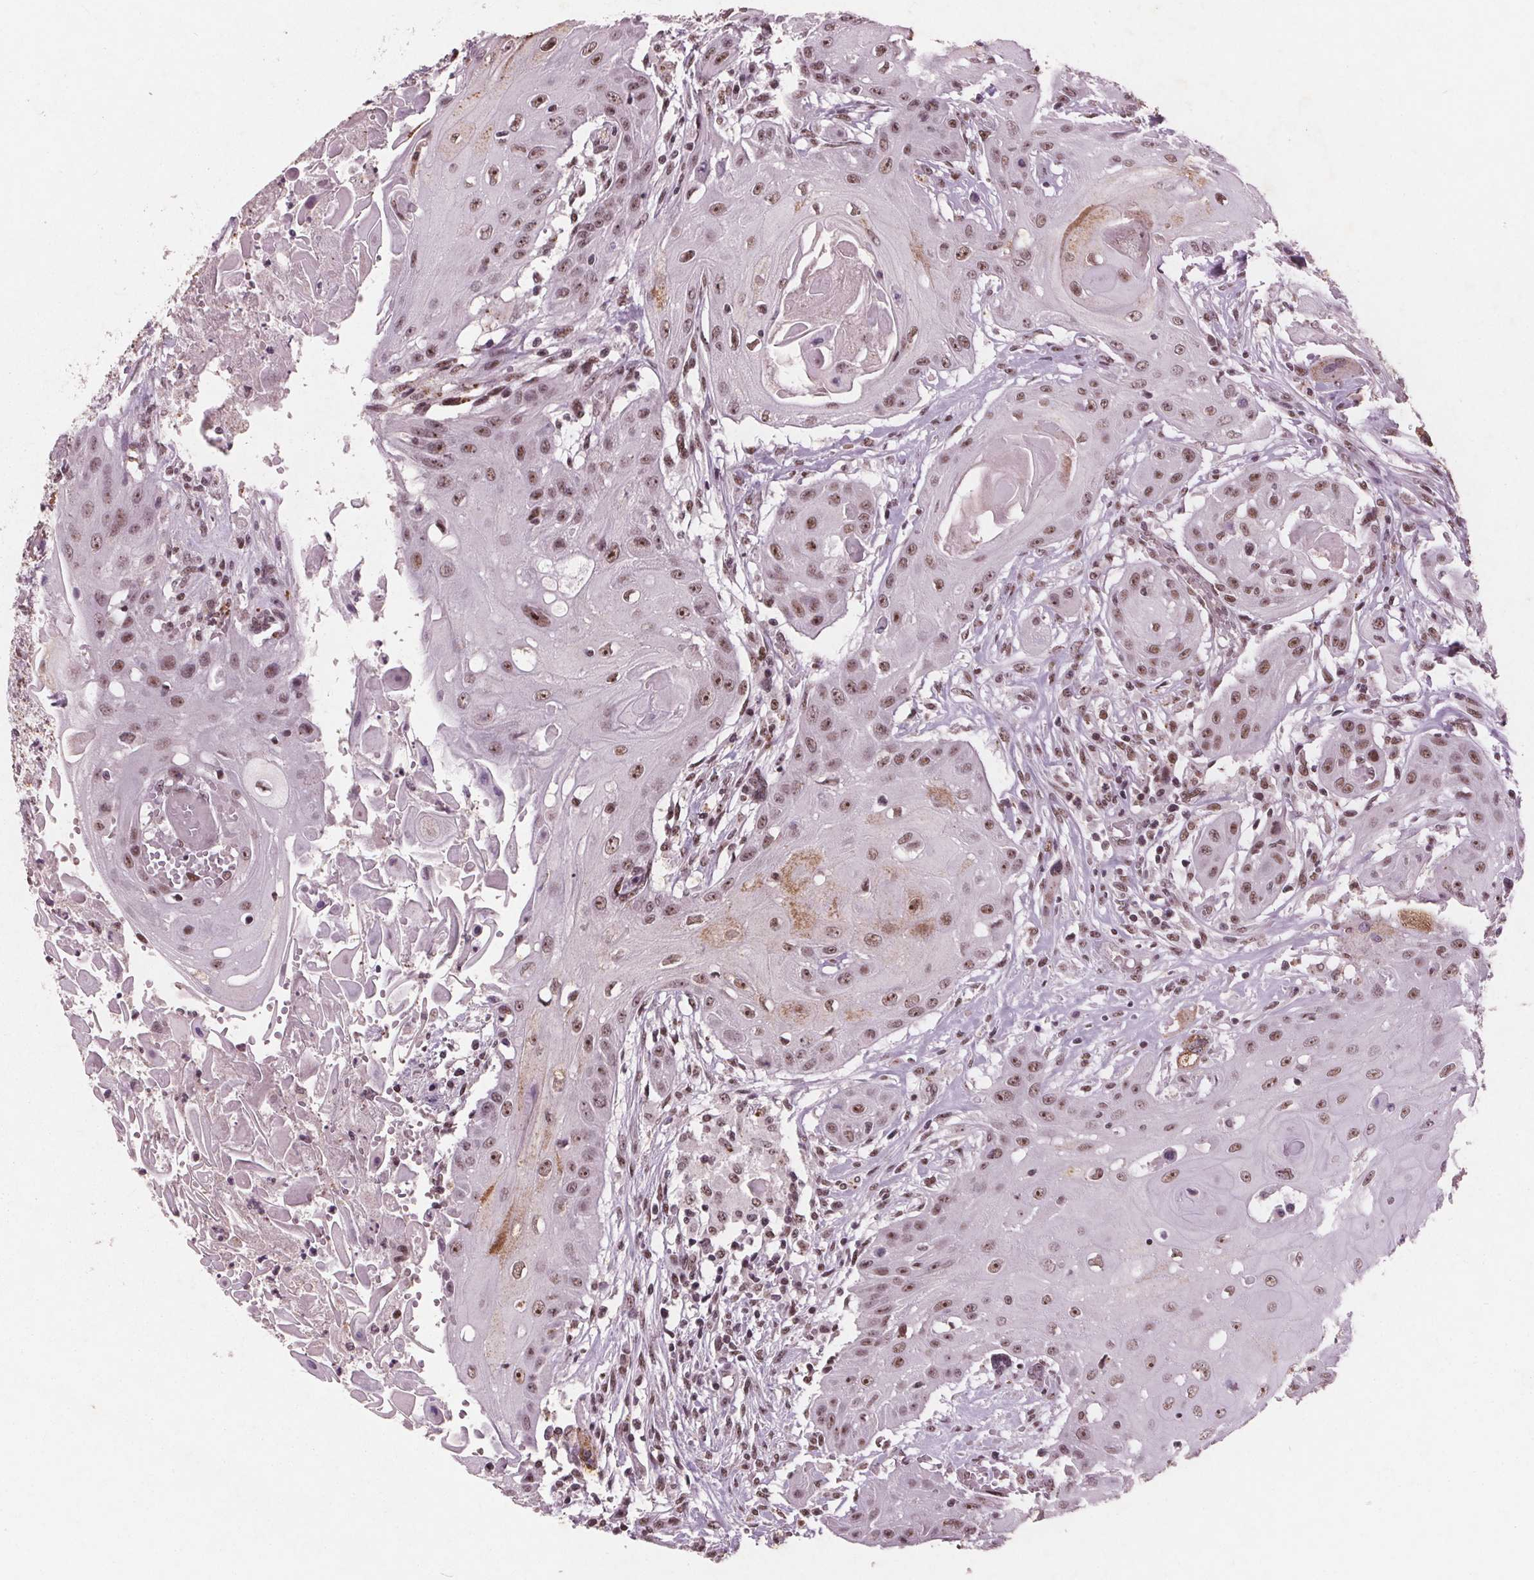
{"staining": {"intensity": "moderate", "quantity": ">75%", "location": "nuclear"}, "tissue": "head and neck cancer", "cell_type": "Tumor cells", "image_type": "cancer", "snomed": [{"axis": "morphology", "description": "Squamous cell carcinoma, NOS"}, {"axis": "topography", "description": "Oral tissue"}, {"axis": "topography", "description": "Head-Neck"}, {"axis": "topography", "description": "Neck, NOS"}], "caption": "Immunohistochemistry (DAB (3,3'-diaminobenzidine)) staining of head and neck cancer (squamous cell carcinoma) shows moderate nuclear protein expression in approximately >75% of tumor cells. (DAB (3,3'-diaminobenzidine) = brown stain, brightfield microscopy at high magnification).", "gene": "RPS6KA2", "patient": {"sex": "female", "age": 55}}